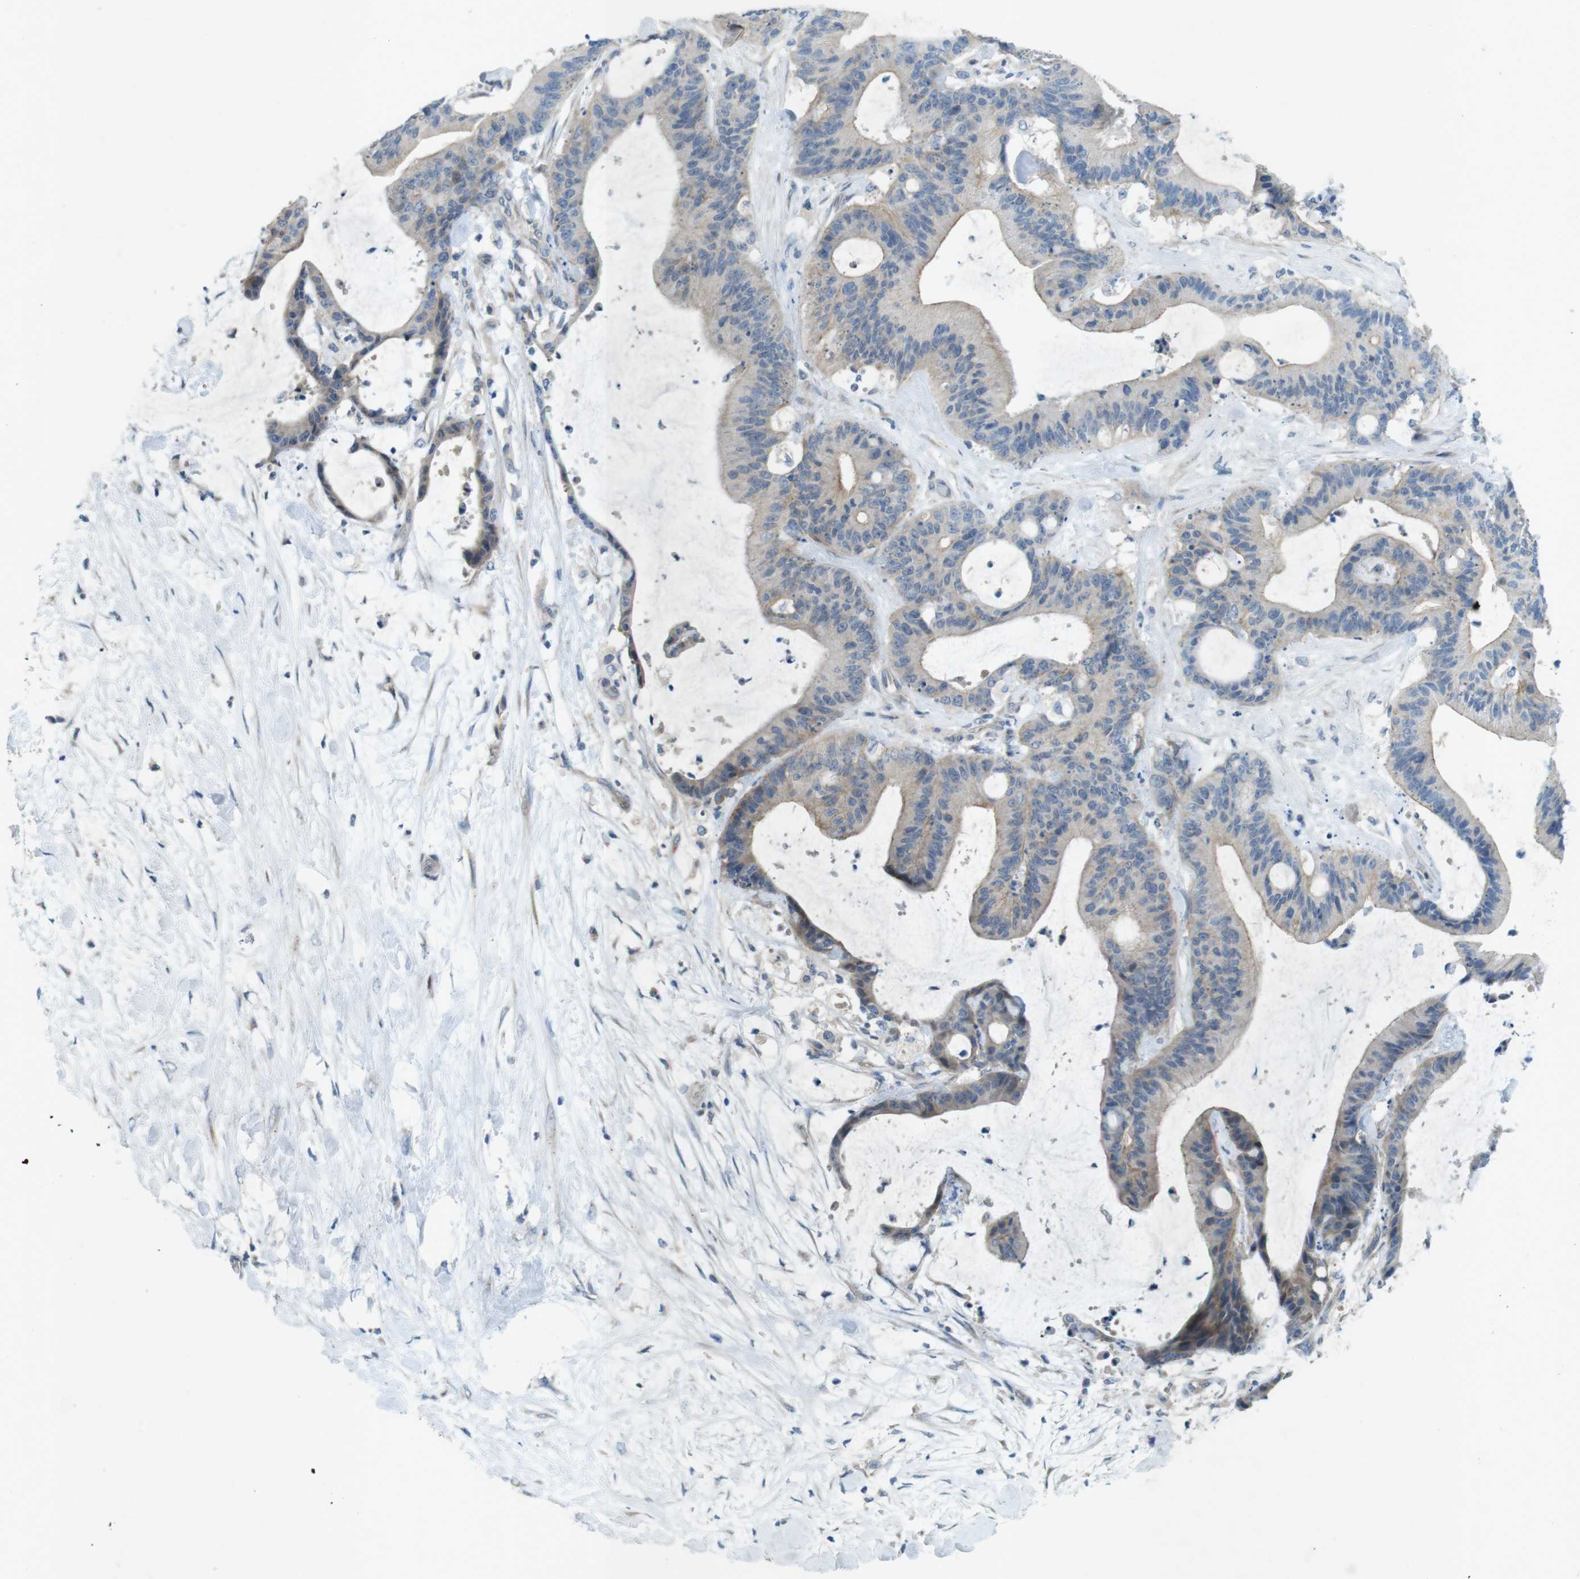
{"staining": {"intensity": "weak", "quantity": ">75%", "location": "cytoplasmic/membranous"}, "tissue": "liver cancer", "cell_type": "Tumor cells", "image_type": "cancer", "snomed": [{"axis": "morphology", "description": "Cholangiocarcinoma"}, {"axis": "topography", "description": "Liver"}], "caption": "Liver cholangiocarcinoma stained with DAB (3,3'-diaminobenzidine) immunohistochemistry exhibits low levels of weak cytoplasmic/membranous expression in about >75% of tumor cells.", "gene": "TYW1", "patient": {"sex": "female", "age": 73}}